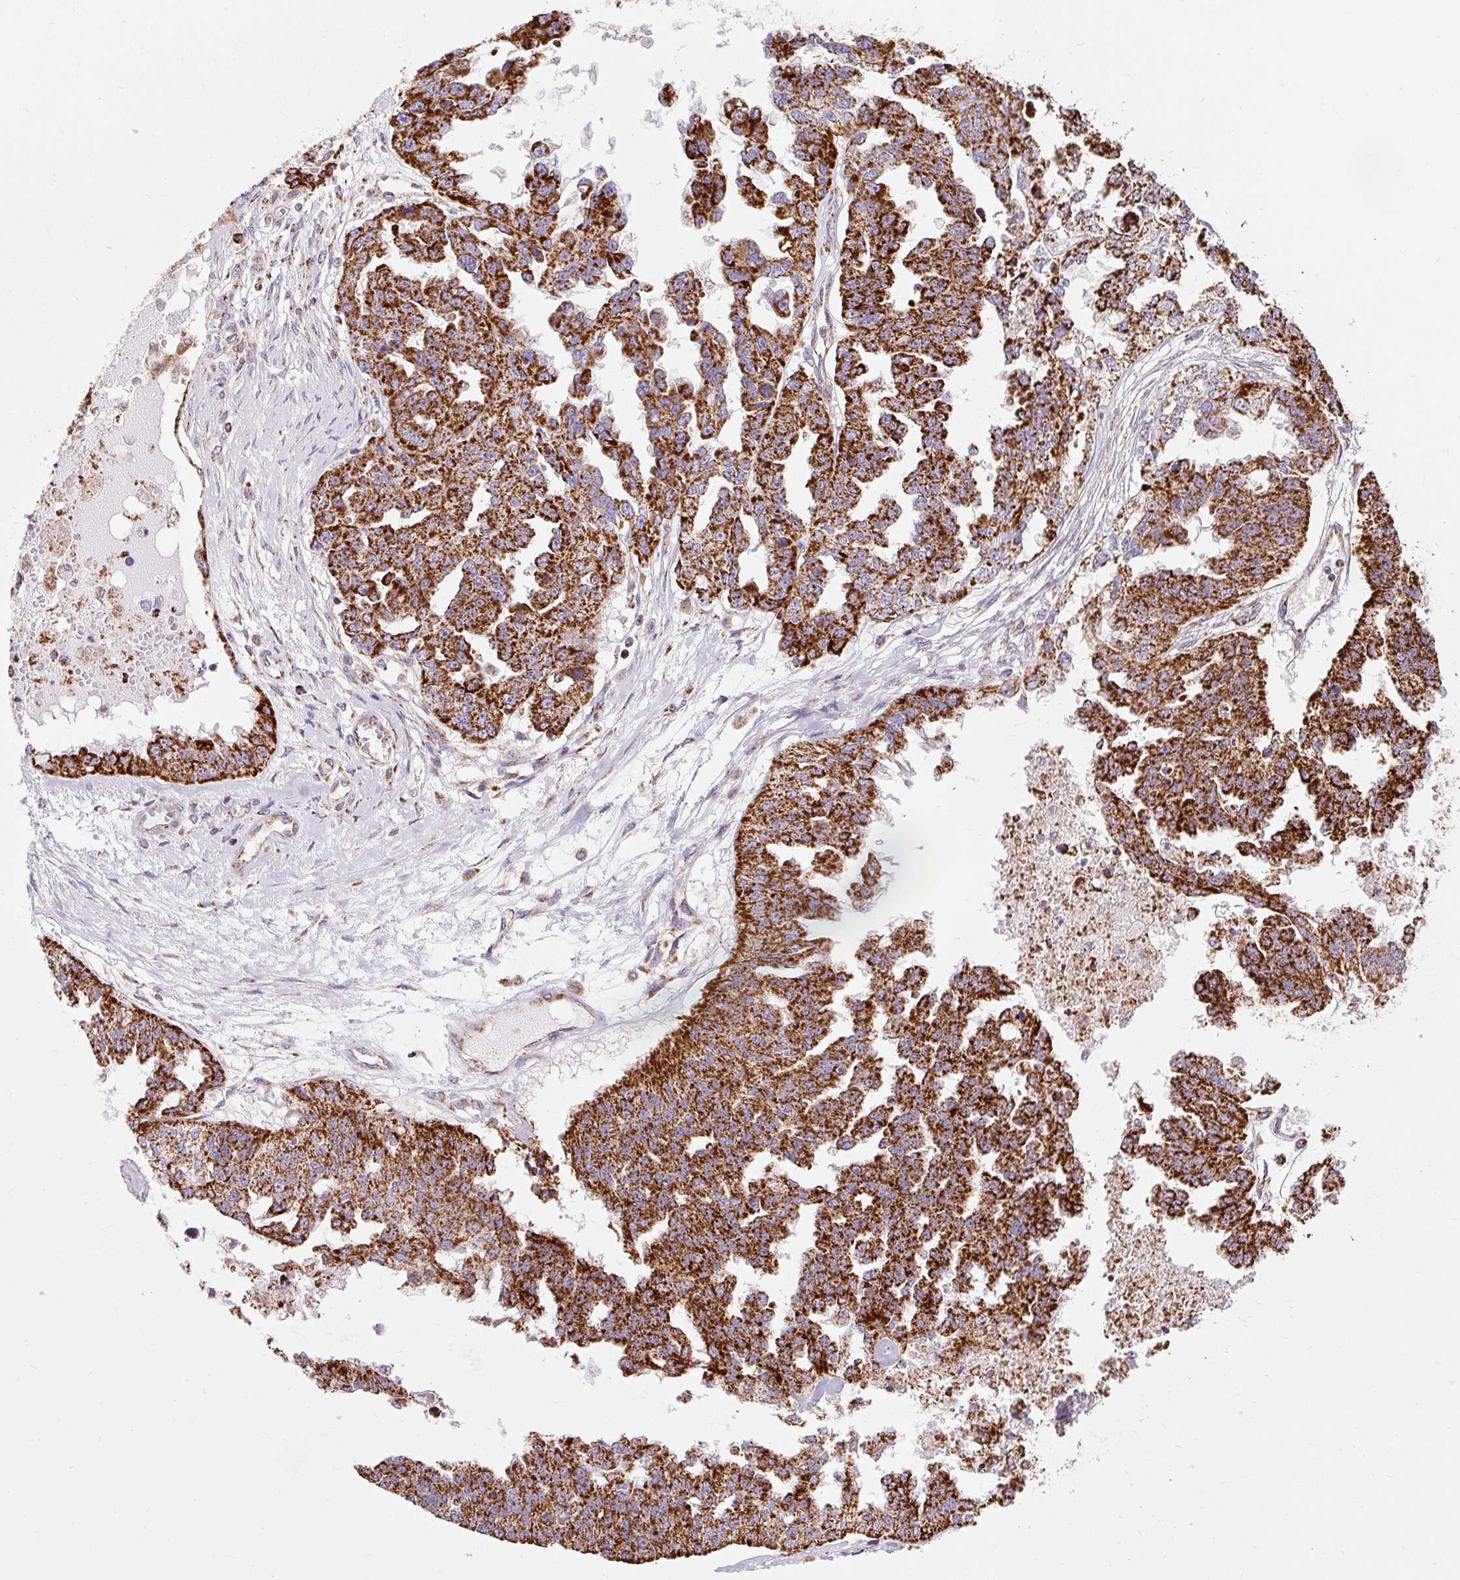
{"staining": {"intensity": "strong", "quantity": ">75%", "location": "cytoplasmic/membranous"}, "tissue": "ovarian cancer", "cell_type": "Tumor cells", "image_type": "cancer", "snomed": [{"axis": "morphology", "description": "Cystadenocarcinoma, serous, NOS"}, {"axis": "topography", "description": "Ovary"}], "caption": "Immunohistochemistry (DAB) staining of ovarian cancer reveals strong cytoplasmic/membranous protein staining in approximately >75% of tumor cells. Immunohistochemistry stains the protein in brown and the nuclei are stained blue.", "gene": "CEP290", "patient": {"sex": "female", "age": 58}}